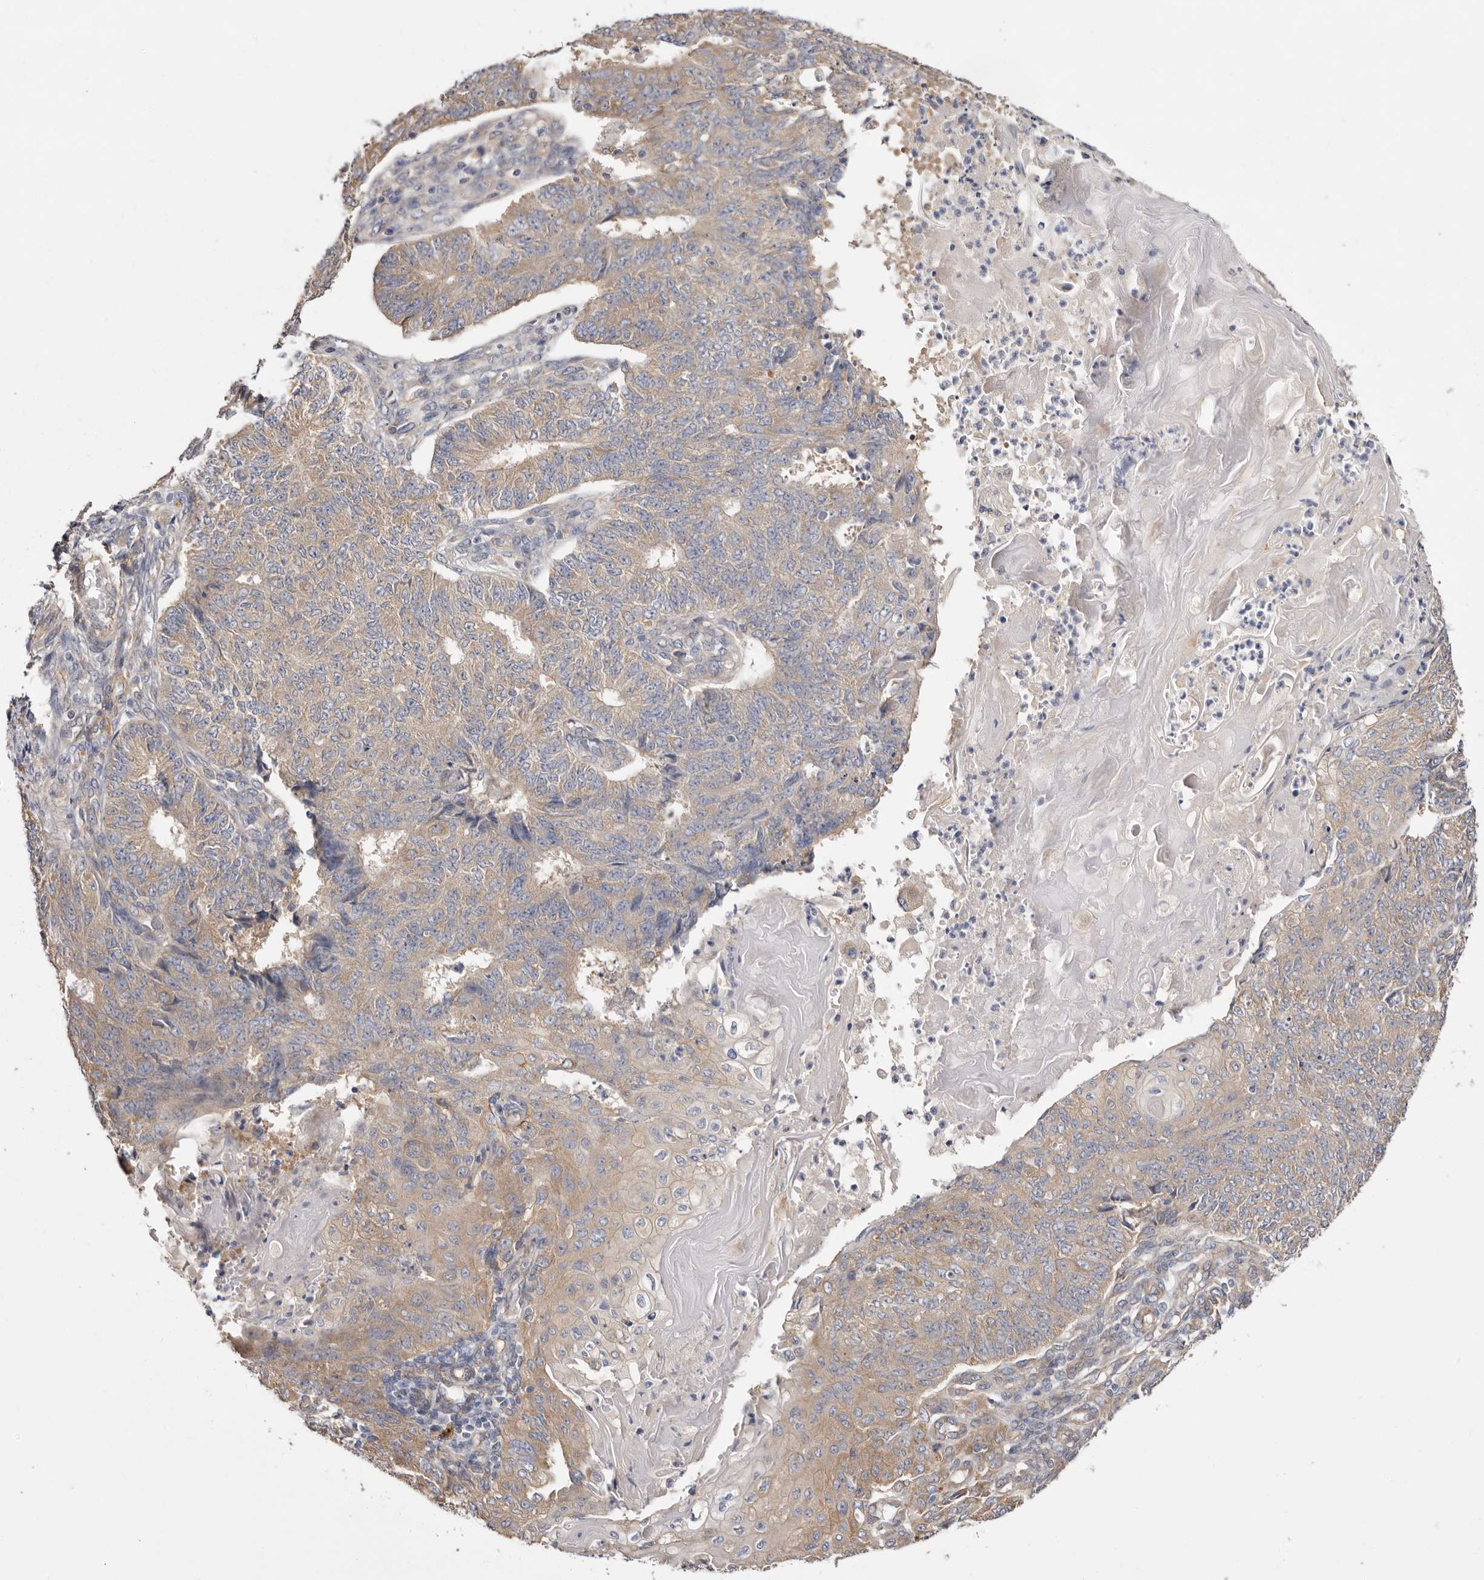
{"staining": {"intensity": "weak", "quantity": ">75%", "location": "cytoplasmic/membranous"}, "tissue": "endometrial cancer", "cell_type": "Tumor cells", "image_type": "cancer", "snomed": [{"axis": "morphology", "description": "Adenocarcinoma, NOS"}, {"axis": "topography", "description": "Endometrium"}], "caption": "Endometrial adenocarcinoma stained with a brown dye demonstrates weak cytoplasmic/membranous positive positivity in approximately >75% of tumor cells.", "gene": "FAM167B", "patient": {"sex": "female", "age": 32}}